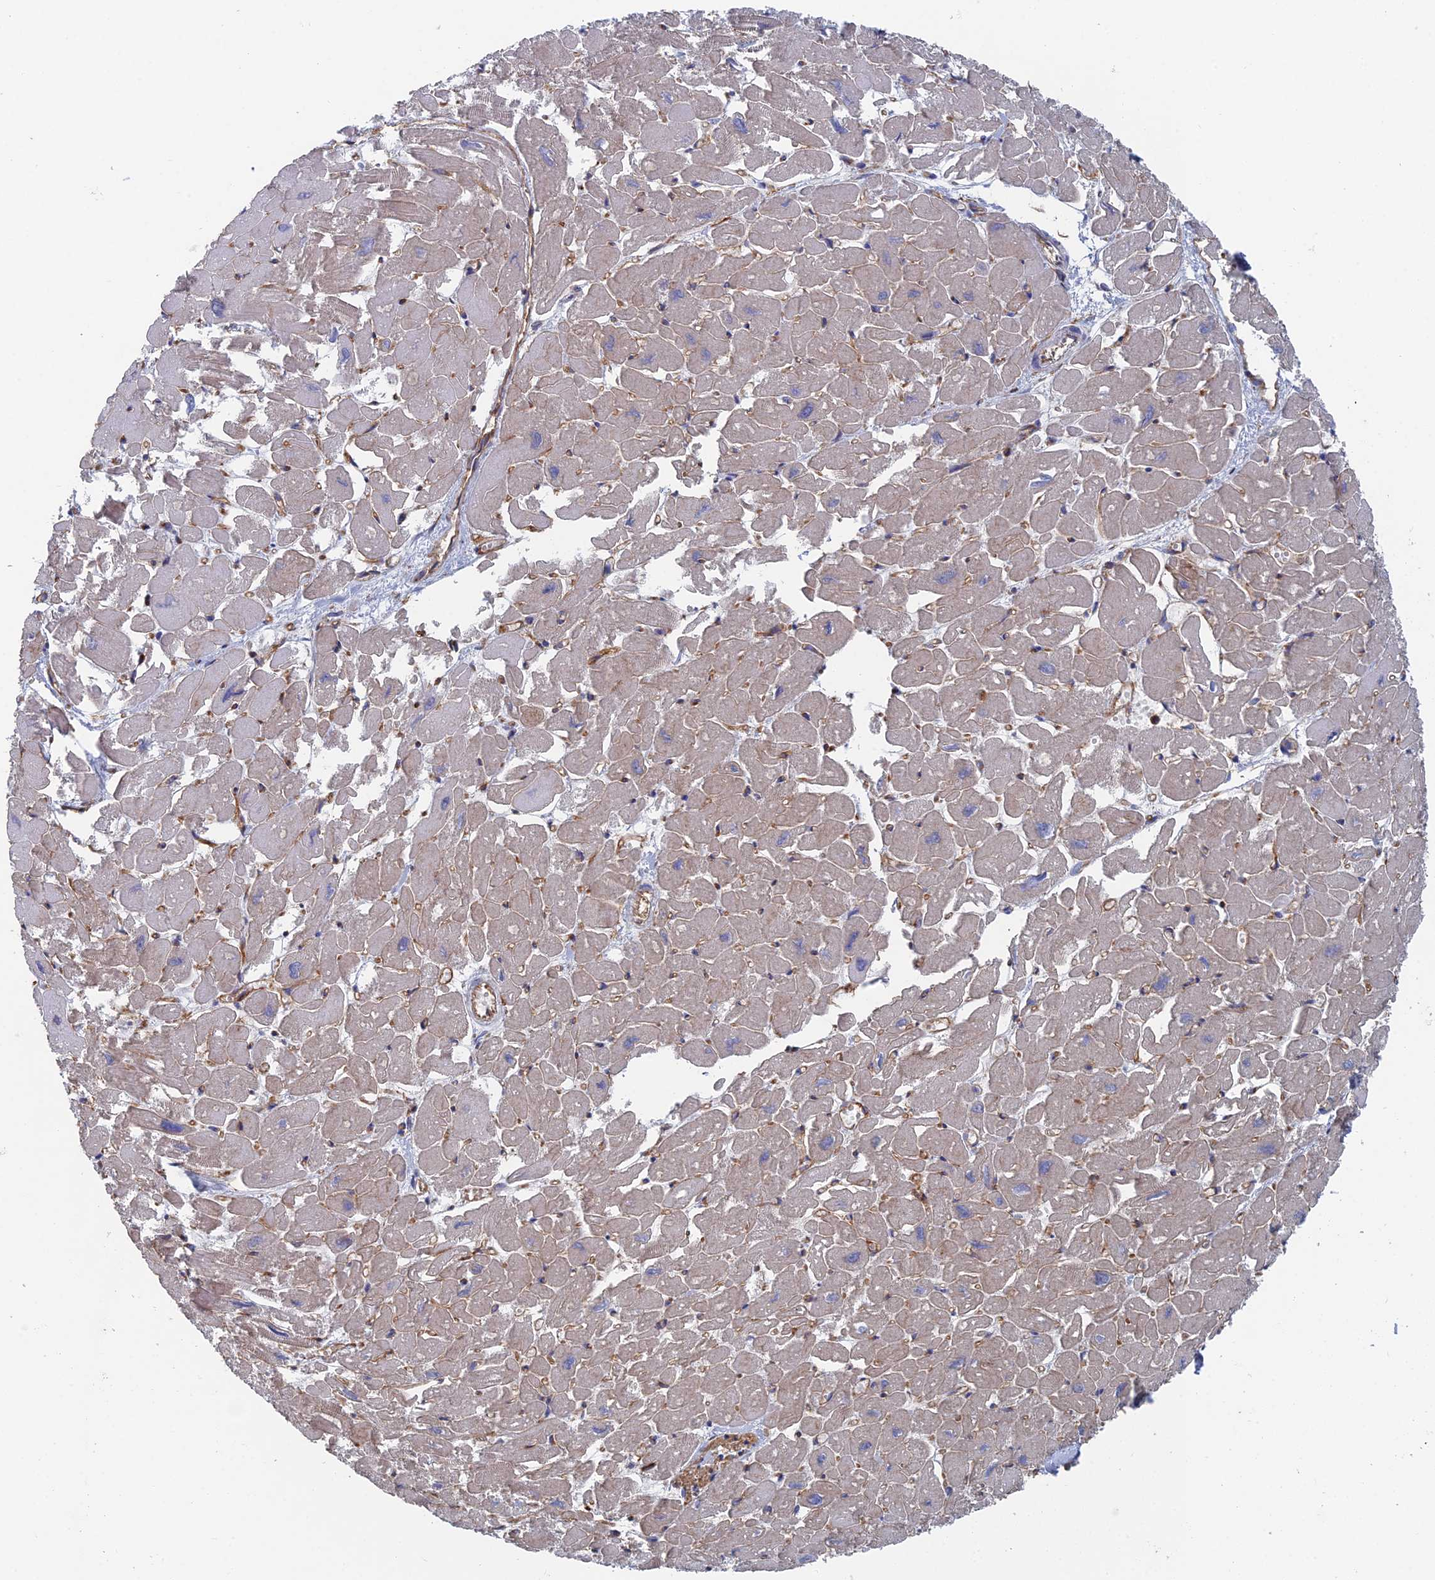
{"staining": {"intensity": "weak", "quantity": "25%-75%", "location": "cytoplasmic/membranous"}, "tissue": "heart muscle", "cell_type": "Cardiomyocytes", "image_type": "normal", "snomed": [{"axis": "morphology", "description": "Normal tissue, NOS"}, {"axis": "topography", "description": "Heart"}], "caption": "Human heart muscle stained for a protein (brown) shows weak cytoplasmic/membranous positive staining in approximately 25%-75% of cardiomyocytes.", "gene": "SNX11", "patient": {"sex": "male", "age": 54}}